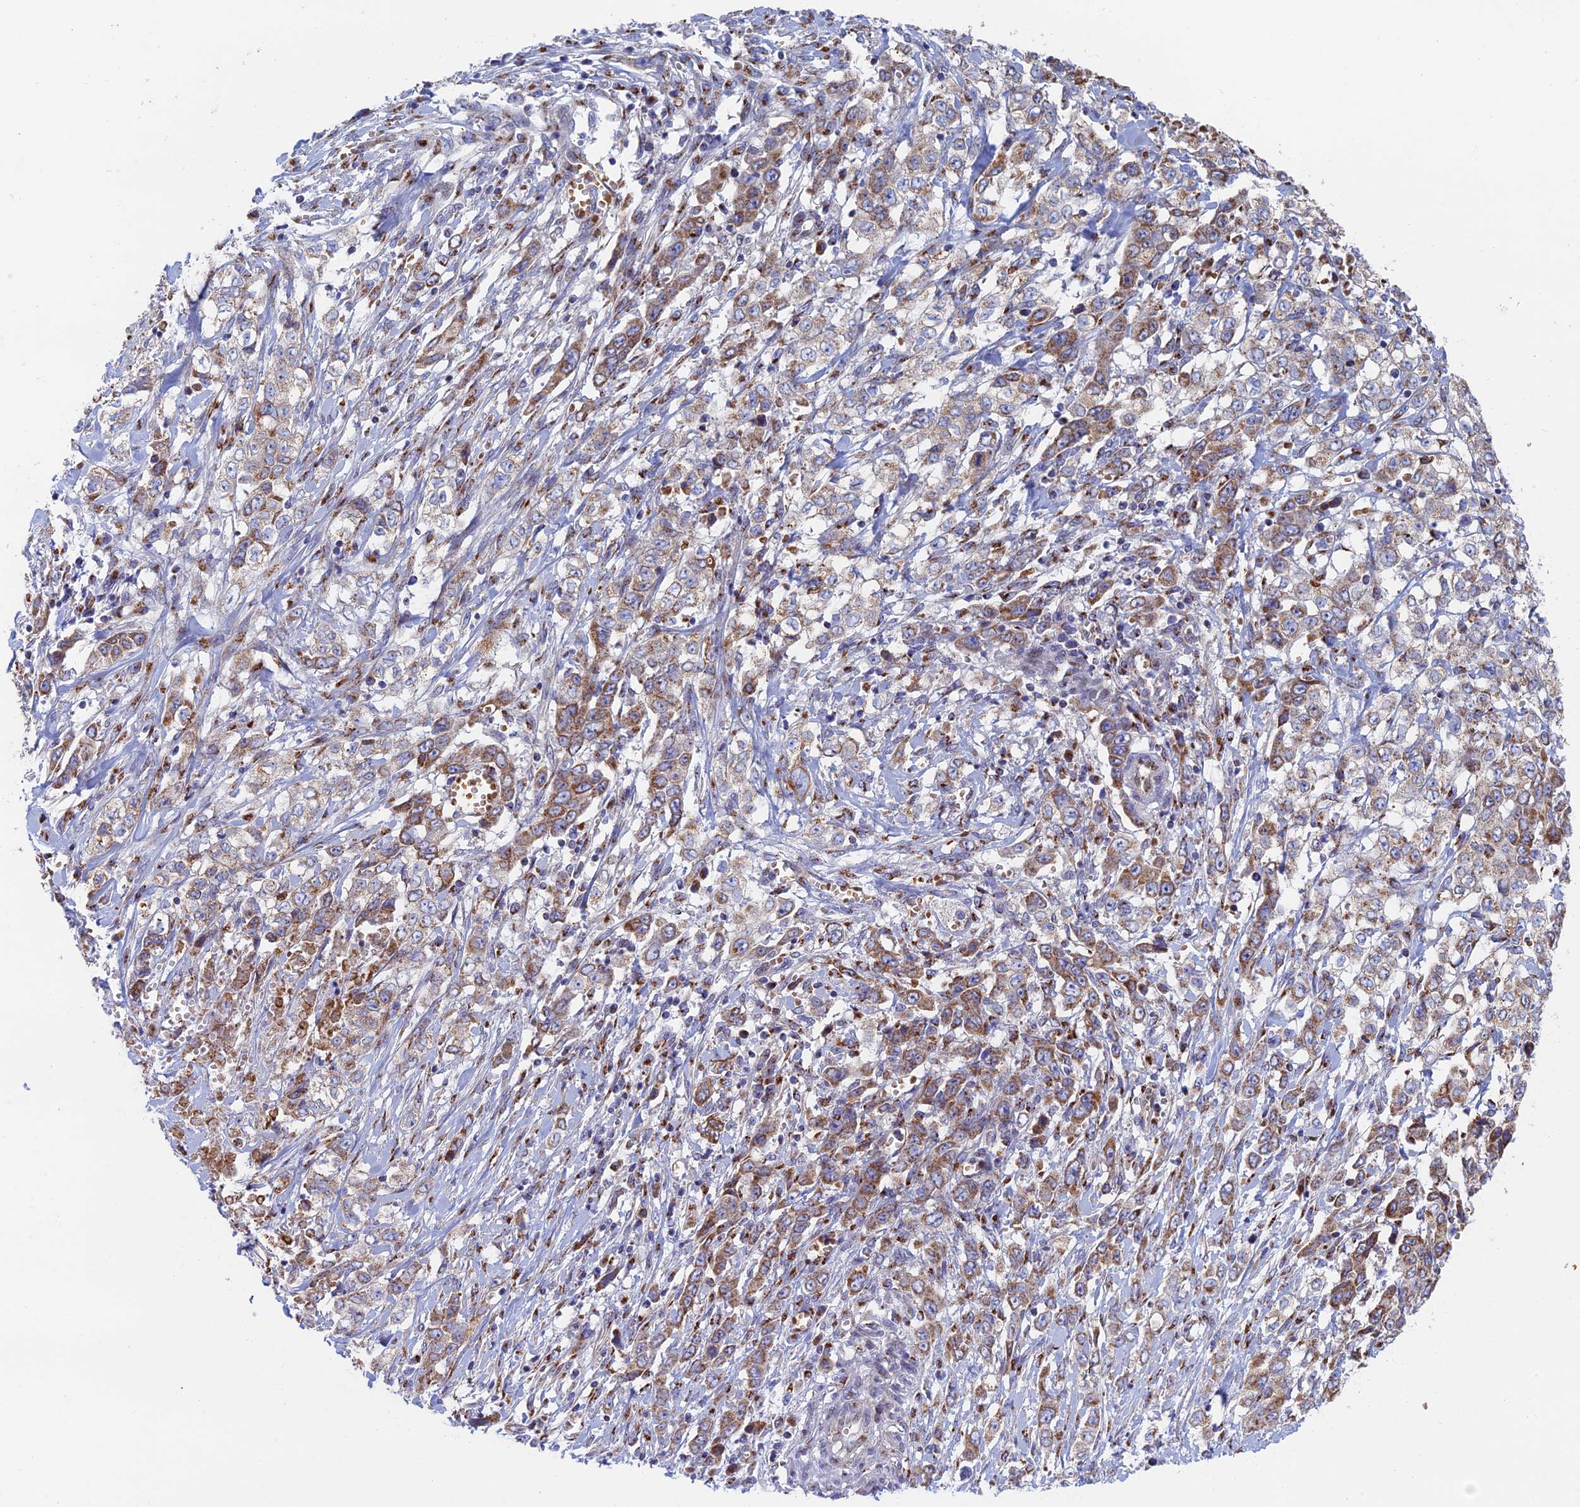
{"staining": {"intensity": "moderate", "quantity": ">75%", "location": "cytoplasmic/membranous"}, "tissue": "stomach cancer", "cell_type": "Tumor cells", "image_type": "cancer", "snomed": [{"axis": "morphology", "description": "Adenocarcinoma, NOS"}, {"axis": "topography", "description": "Stomach, upper"}], "caption": "Stomach cancer stained with immunohistochemistry demonstrates moderate cytoplasmic/membranous positivity in approximately >75% of tumor cells.", "gene": "HS2ST1", "patient": {"sex": "male", "age": 62}}